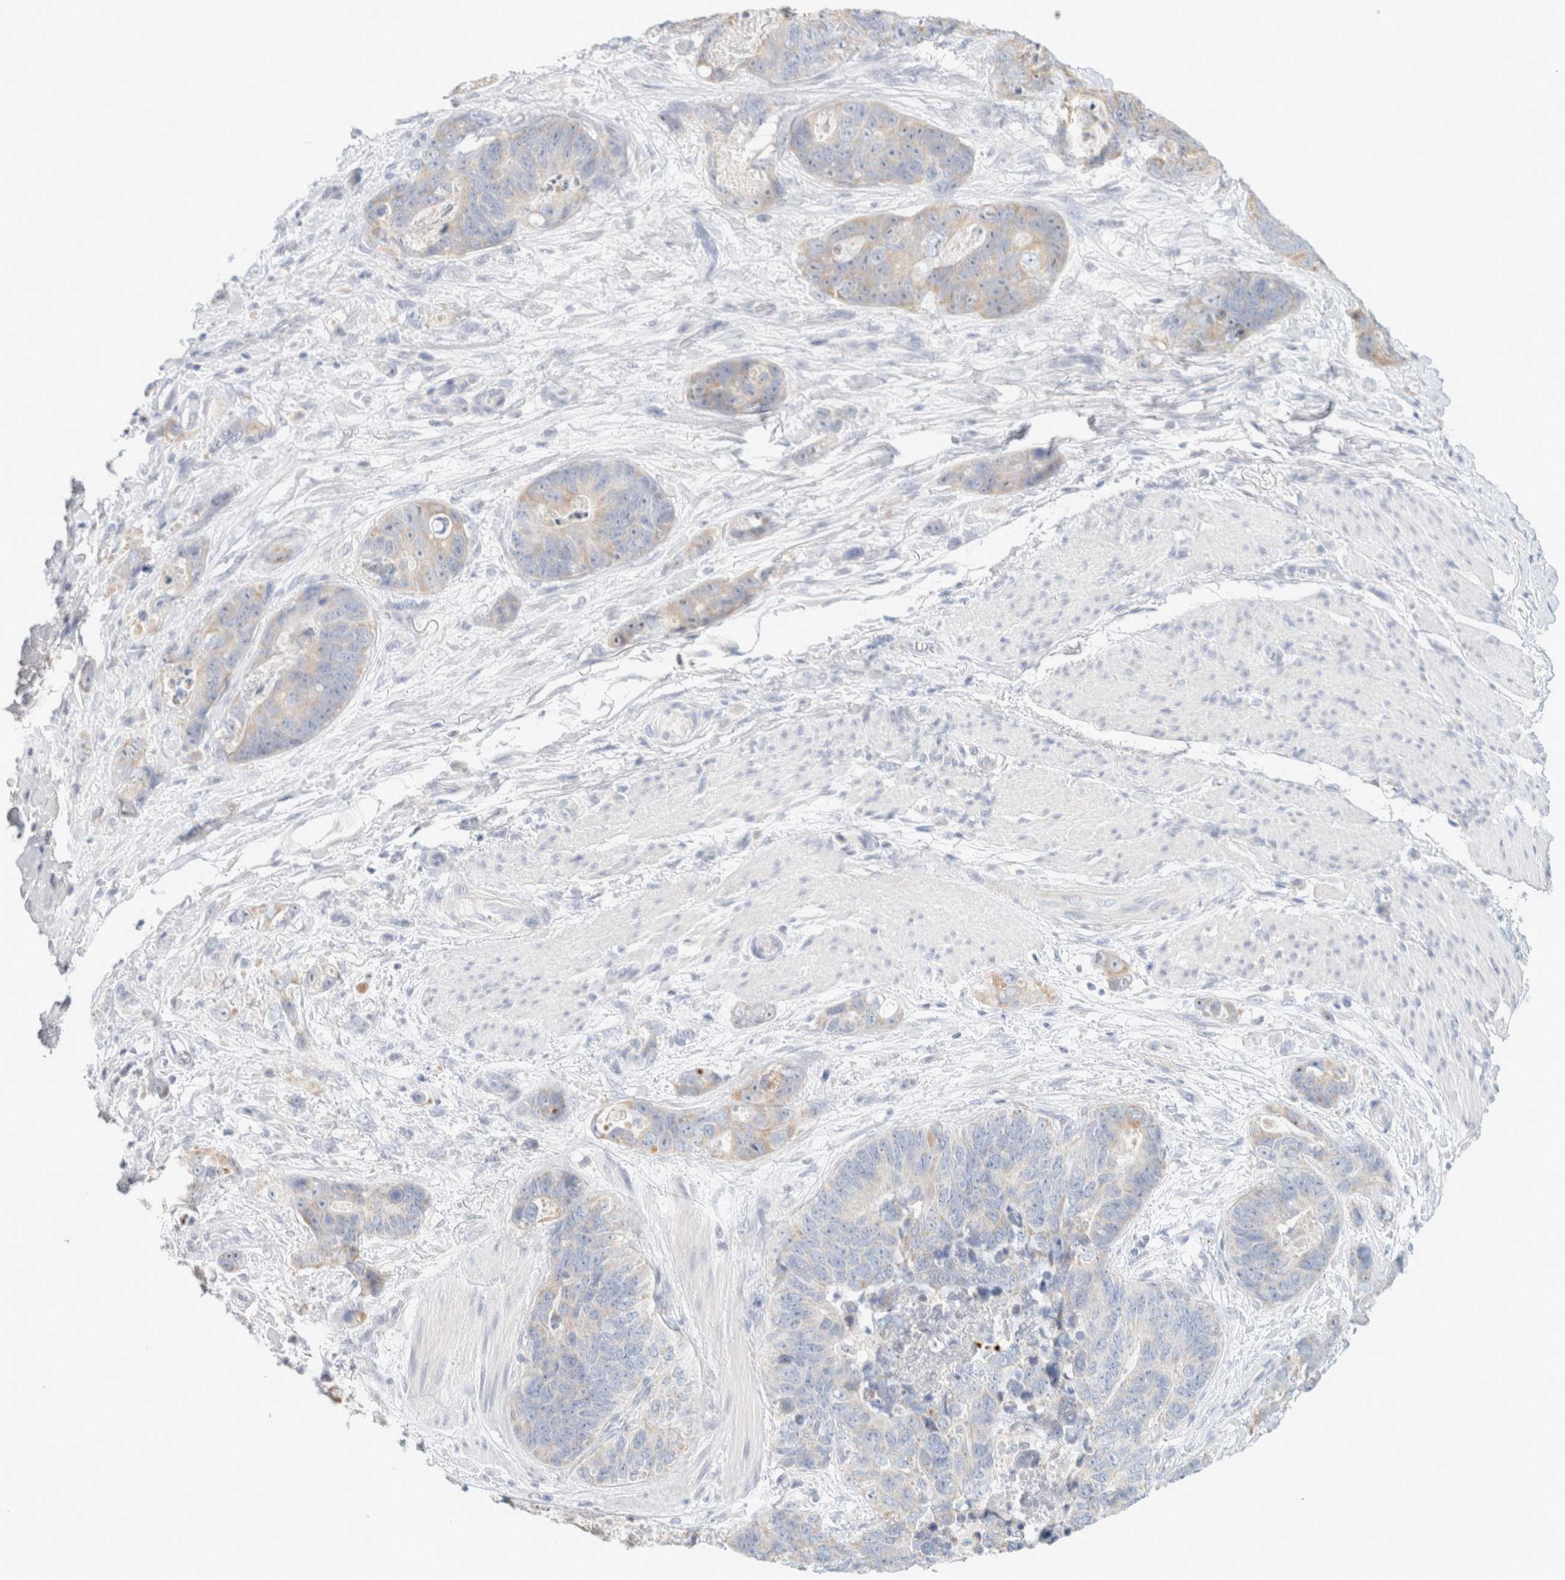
{"staining": {"intensity": "weak", "quantity": "25%-75%", "location": "cytoplasmic/membranous"}, "tissue": "stomach cancer", "cell_type": "Tumor cells", "image_type": "cancer", "snomed": [{"axis": "morphology", "description": "Normal tissue, NOS"}, {"axis": "morphology", "description": "Adenocarcinoma, NOS"}, {"axis": "topography", "description": "Stomach"}], "caption": "Weak cytoplasmic/membranous staining for a protein is seen in approximately 25%-75% of tumor cells of adenocarcinoma (stomach) using immunohistochemistry.", "gene": "HEXD", "patient": {"sex": "female", "age": 89}}